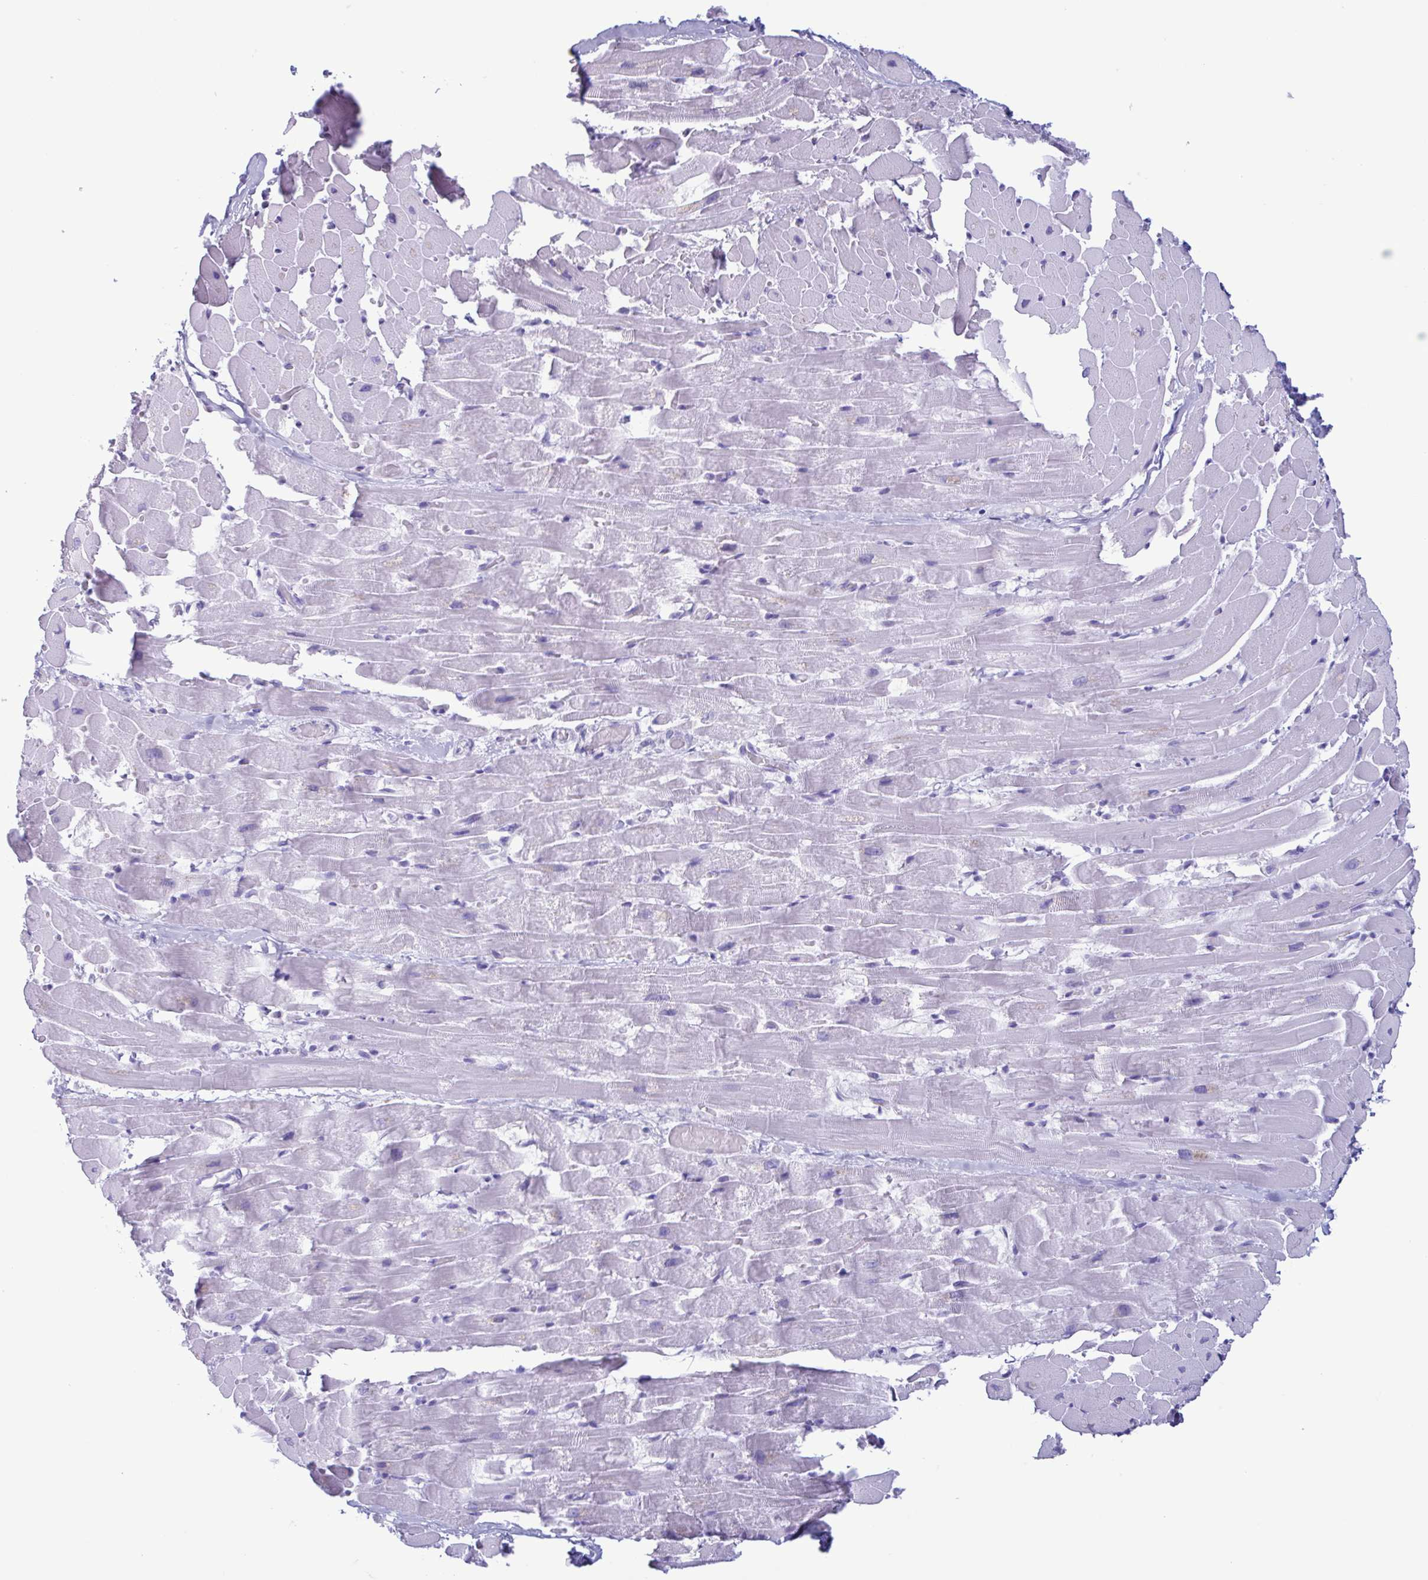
{"staining": {"intensity": "negative", "quantity": "none", "location": "none"}, "tissue": "heart muscle", "cell_type": "Cardiomyocytes", "image_type": "normal", "snomed": [{"axis": "morphology", "description": "Normal tissue, NOS"}, {"axis": "topography", "description": "Heart"}], "caption": "DAB (3,3'-diaminobenzidine) immunohistochemical staining of normal human heart muscle shows no significant expression in cardiomyocytes. Brightfield microscopy of immunohistochemistry (IHC) stained with DAB (3,3'-diaminobenzidine) (brown) and hematoxylin (blue), captured at high magnification.", "gene": "LTF", "patient": {"sex": "male", "age": 37}}